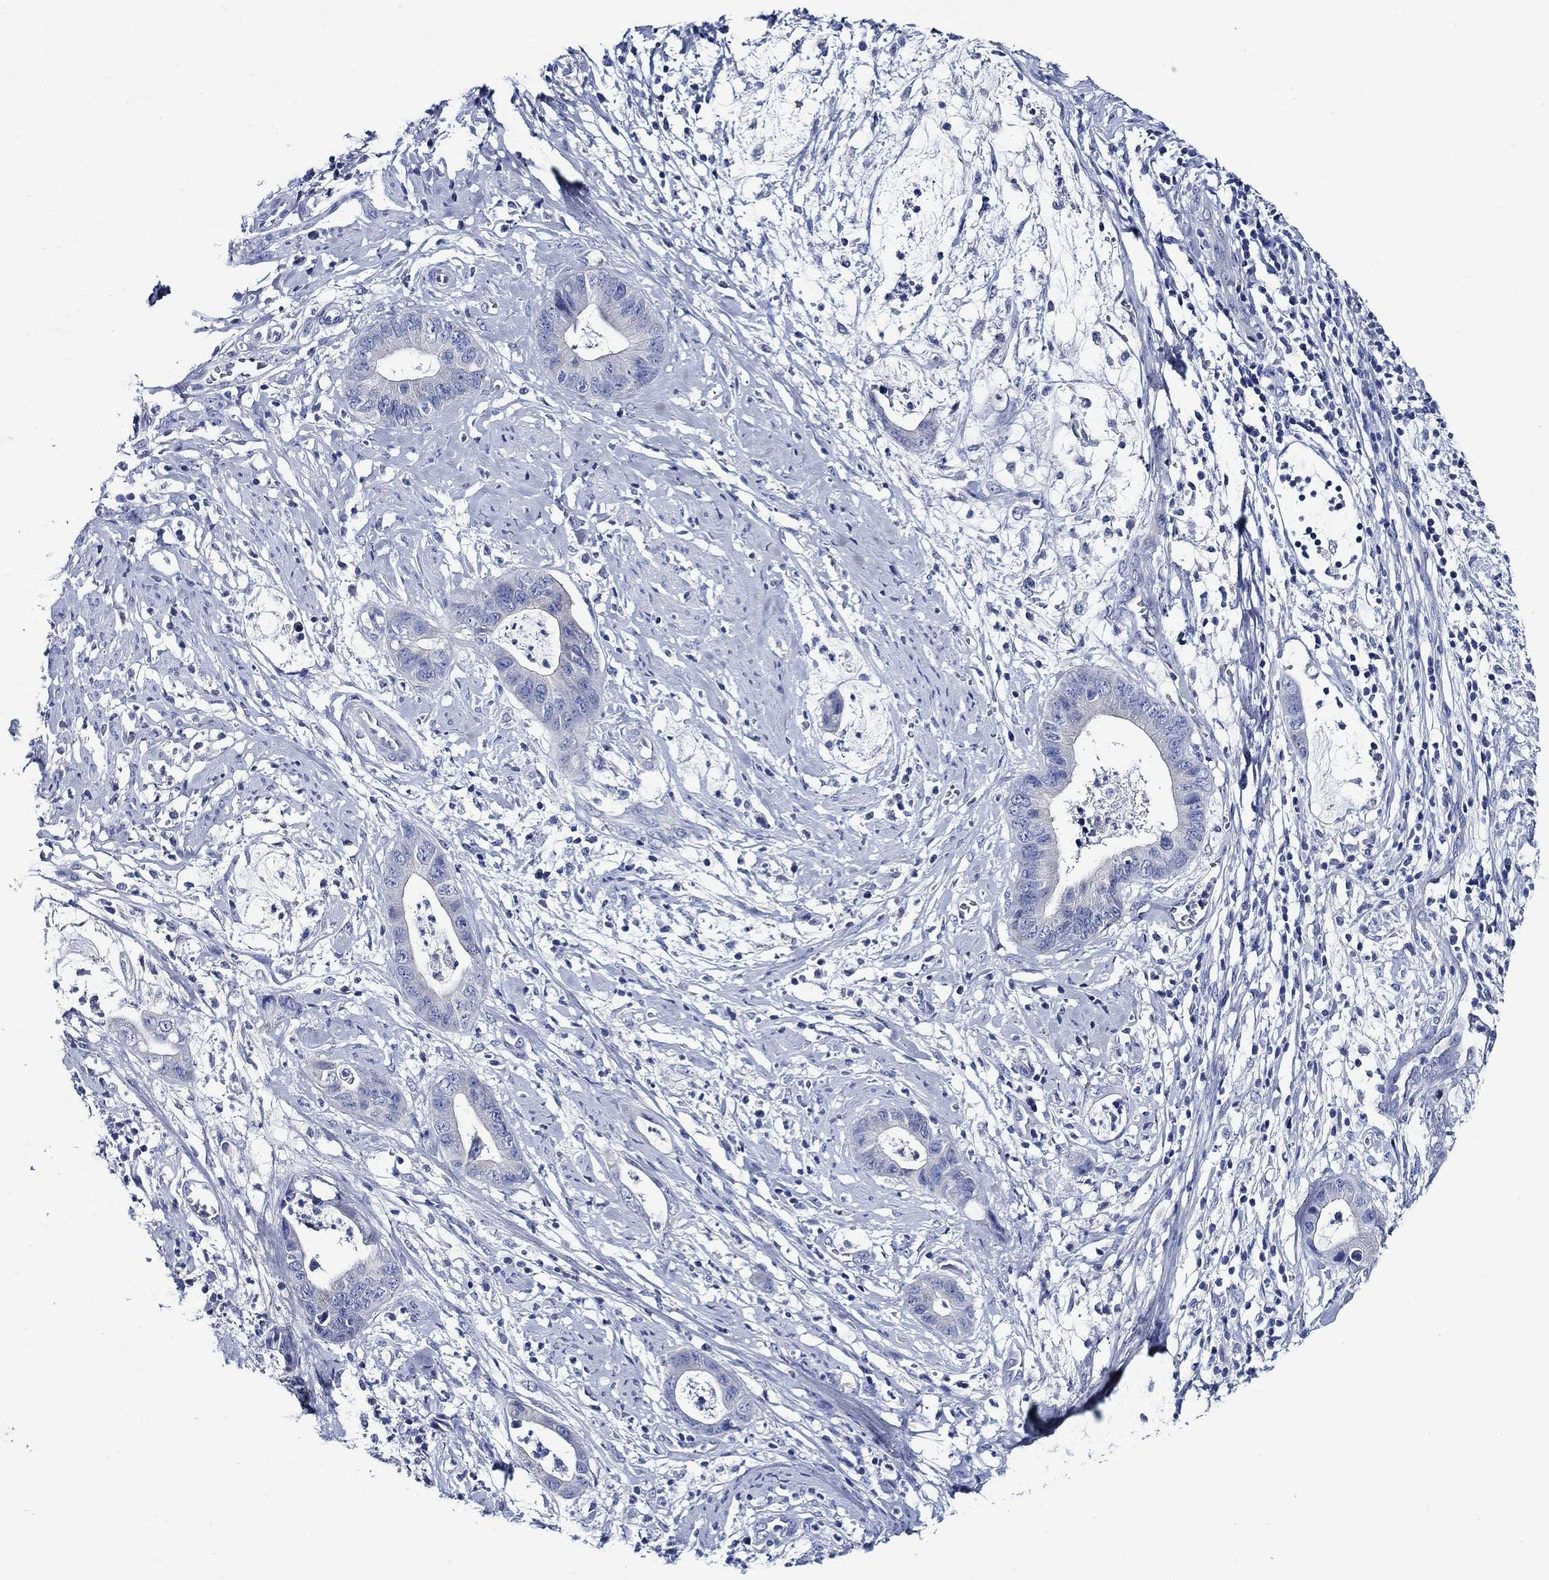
{"staining": {"intensity": "negative", "quantity": "none", "location": "none"}, "tissue": "cervical cancer", "cell_type": "Tumor cells", "image_type": "cancer", "snomed": [{"axis": "morphology", "description": "Adenocarcinoma, NOS"}, {"axis": "topography", "description": "Cervix"}], "caption": "The photomicrograph exhibits no significant expression in tumor cells of cervical cancer (adenocarcinoma).", "gene": "SKOR1", "patient": {"sex": "female", "age": 44}}